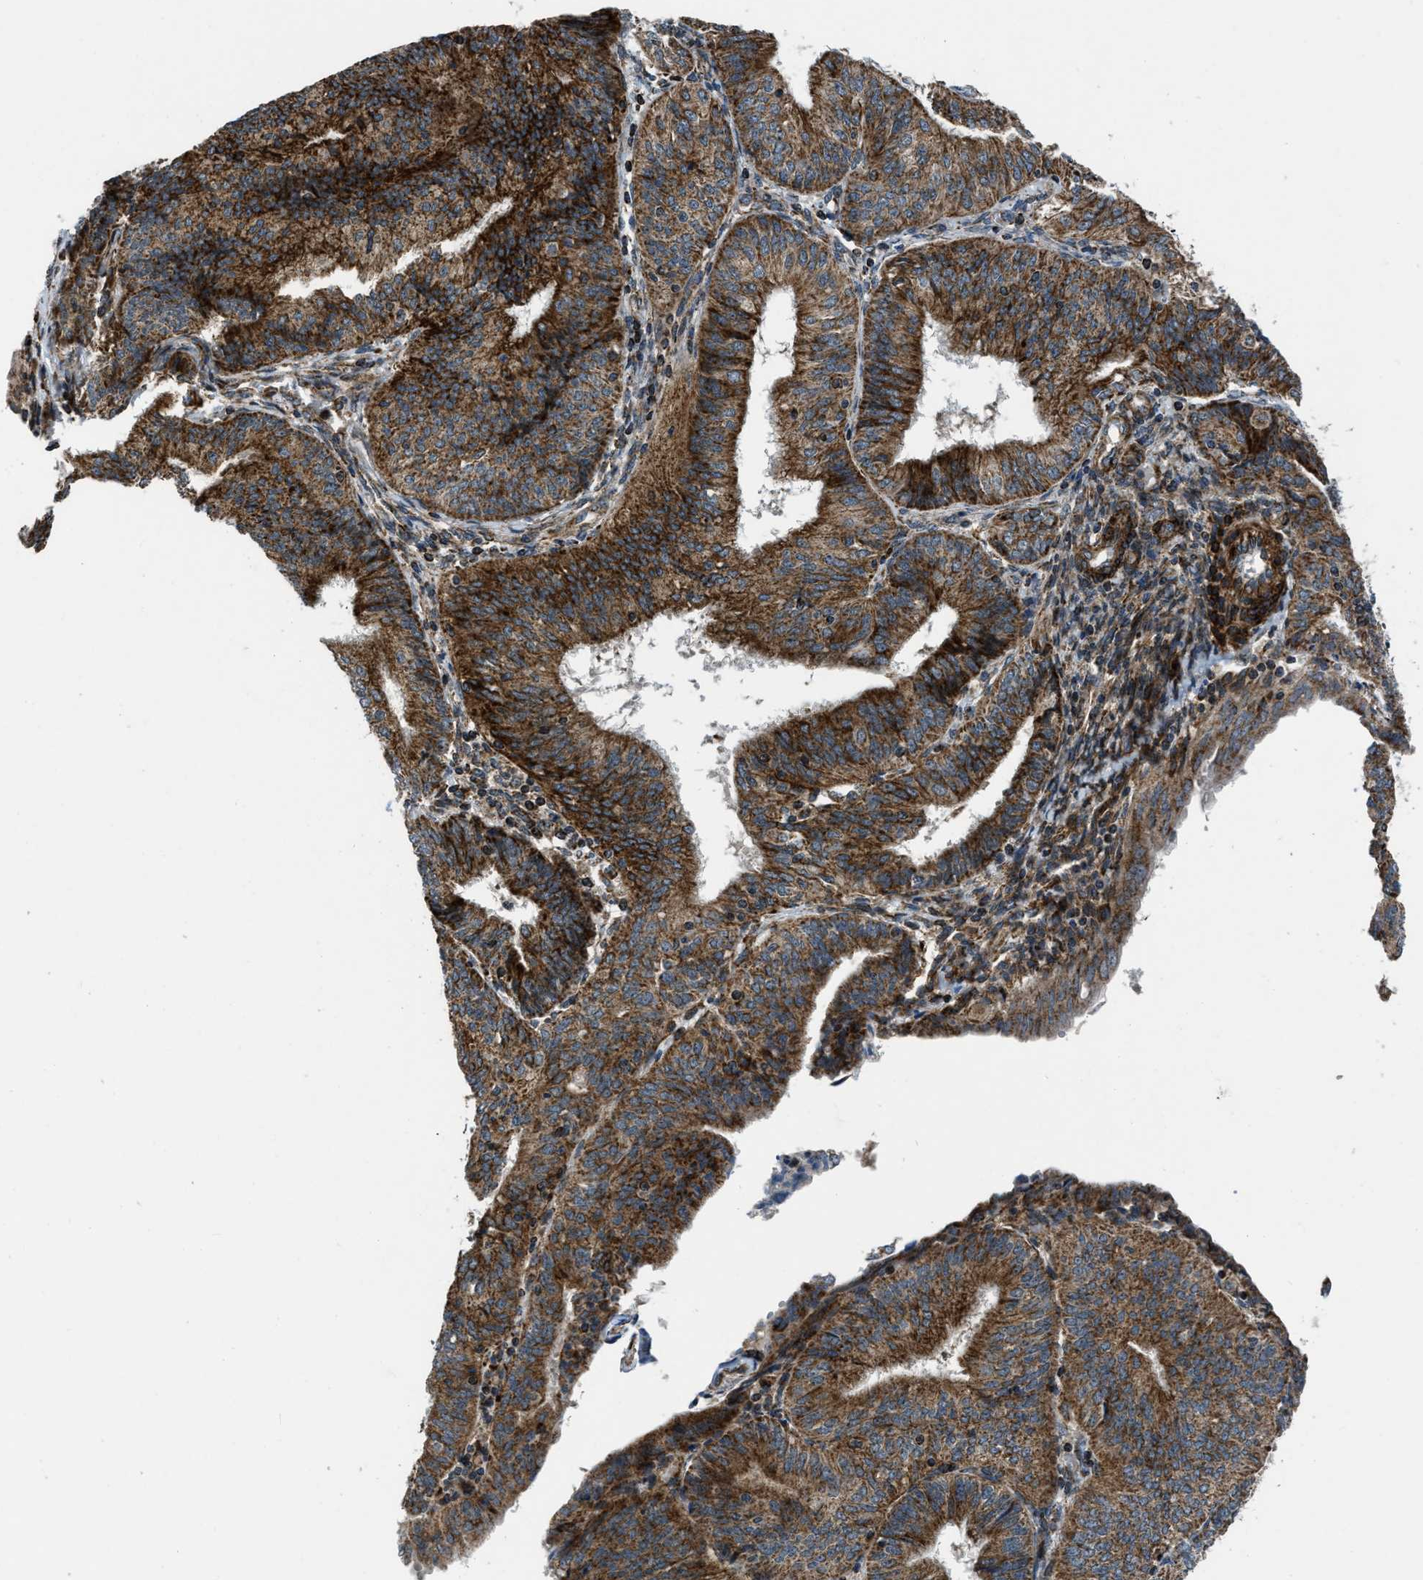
{"staining": {"intensity": "strong", "quantity": ">75%", "location": "cytoplasmic/membranous"}, "tissue": "endometrial cancer", "cell_type": "Tumor cells", "image_type": "cancer", "snomed": [{"axis": "morphology", "description": "Adenocarcinoma, NOS"}, {"axis": "topography", "description": "Endometrium"}], "caption": "About >75% of tumor cells in human endometrial cancer (adenocarcinoma) exhibit strong cytoplasmic/membranous protein staining as visualized by brown immunohistochemical staining.", "gene": "GSDME", "patient": {"sex": "female", "age": 58}}